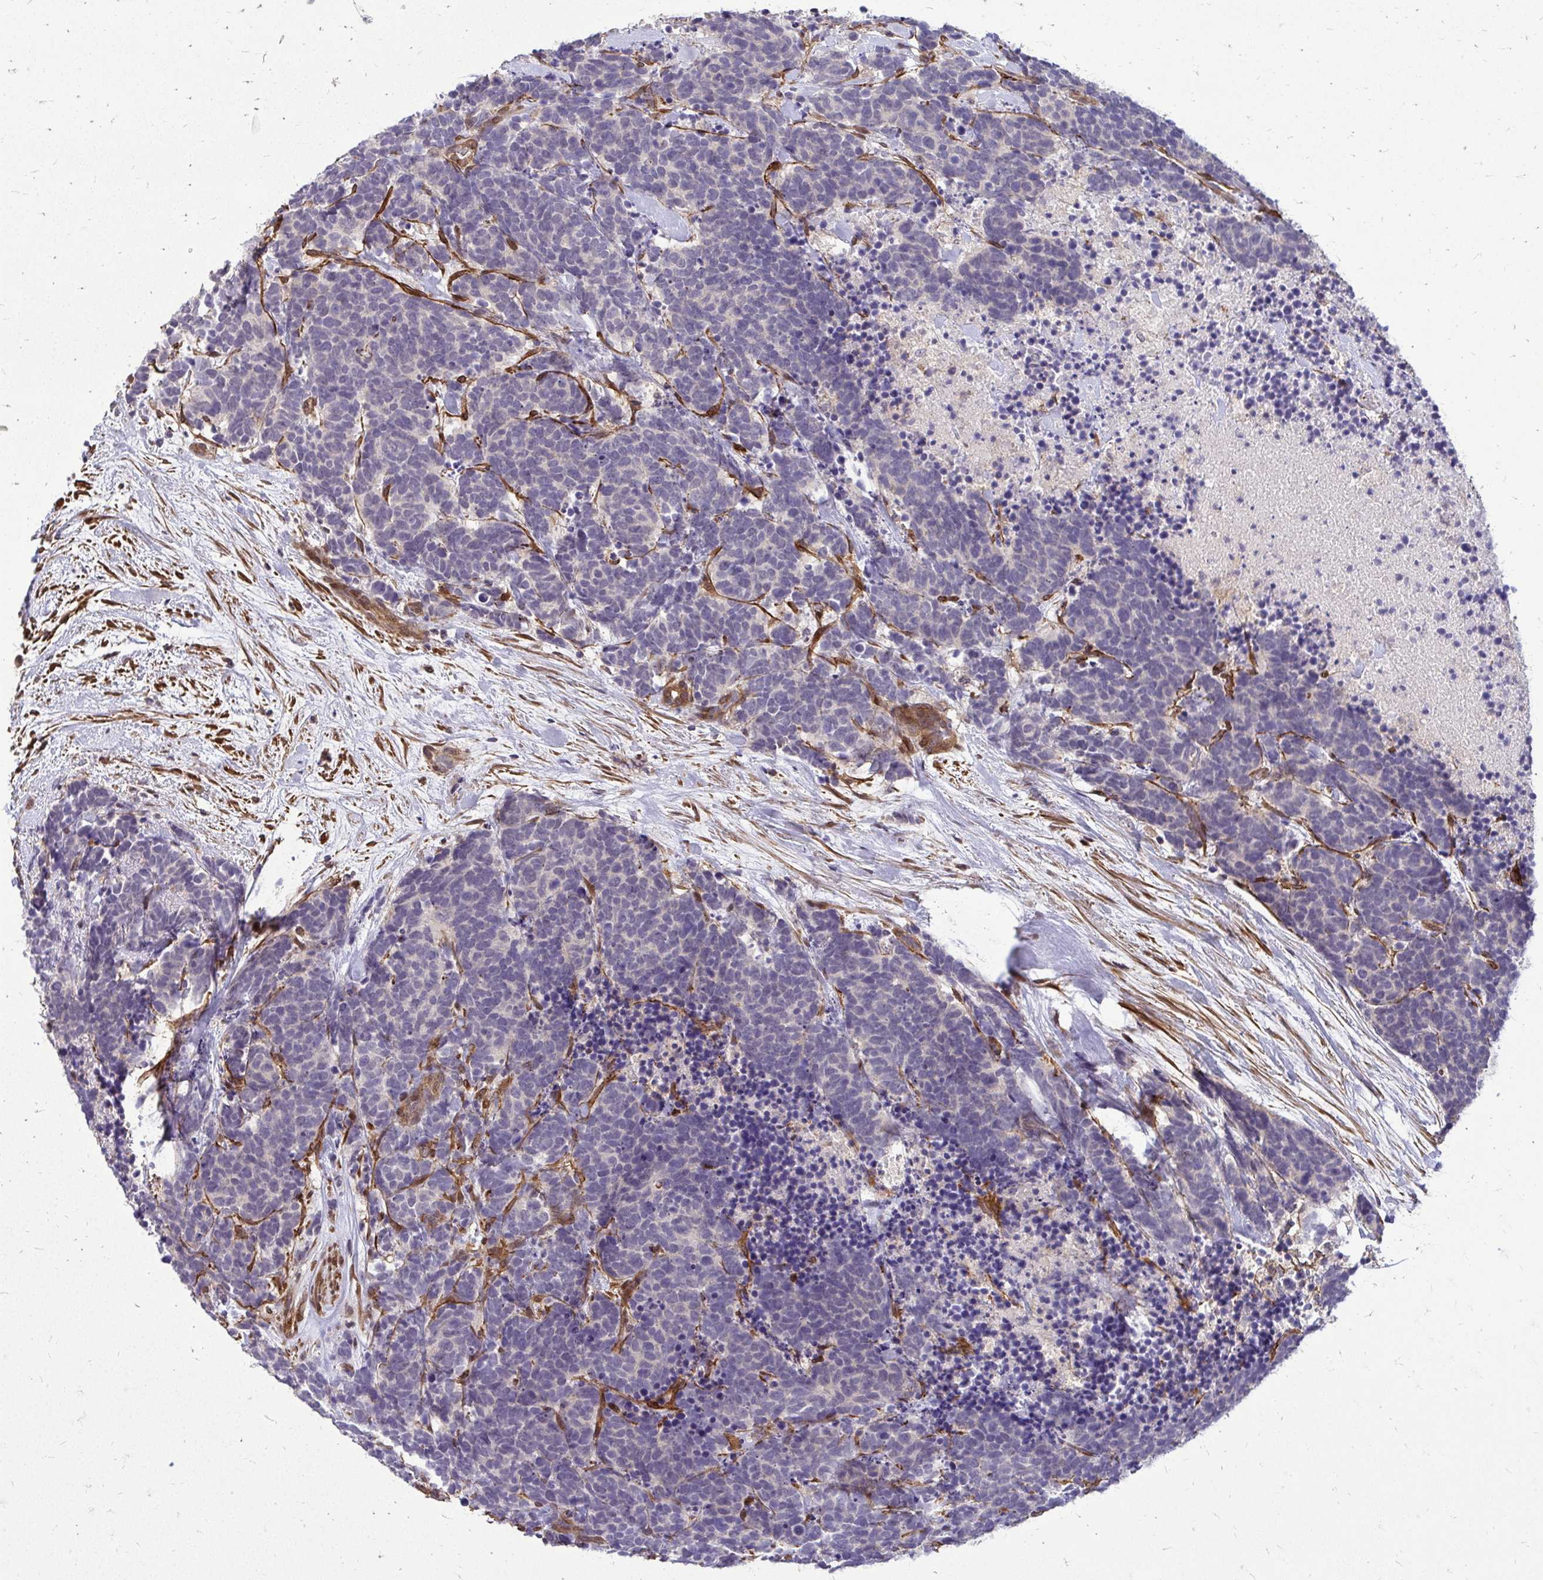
{"staining": {"intensity": "negative", "quantity": "none", "location": "none"}, "tissue": "carcinoid", "cell_type": "Tumor cells", "image_type": "cancer", "snomed": [{"axis": "morphology", "description": "Carcinoma, NOS"}, {"axis": "morphology", "description": "Carcinoid, malignant, NOS"}, {"axis": "topography", "description": "Prostate"}], "caption": "The image demonstrates no significant staining in tumor cells of carcinoid. (DAB (3,3'-diaminobenzidine) immunohistochemistry (IHC) visualized using brightfield microscopy, high magnification).", "gene": "TRIP6", "patient": {"sex": "male", "age": 57}}